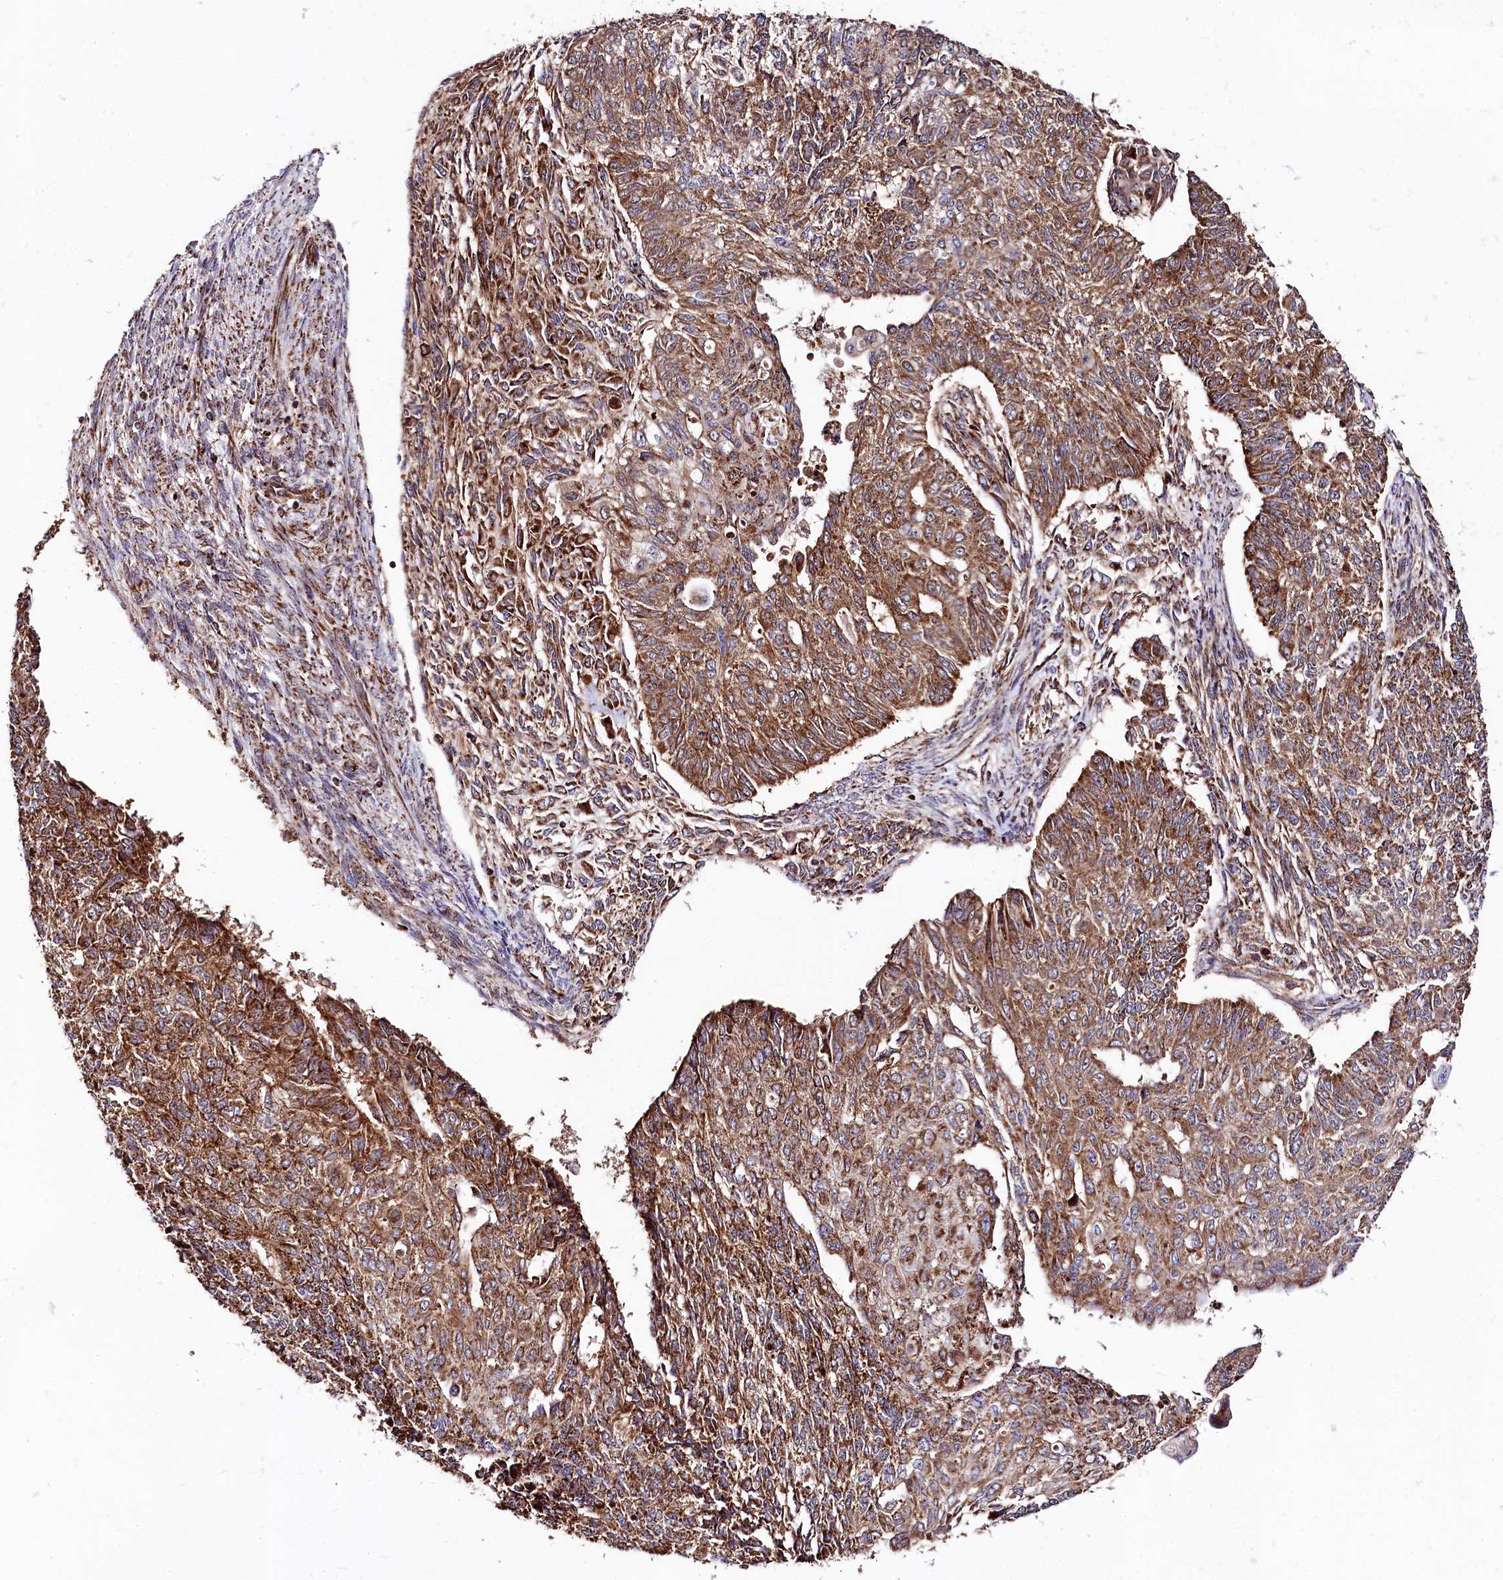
{"staining": {"intensity": "strong", "quantity": ">75%", "location": "cytoplasmic/membranous"}, "tissue": "endometrial cancer", "cell_type": "Tumor cells", "image_type": "cancer", "snomed": [{"axis": "morphology", "description": "Adenocarcinoma, NOS"}, {"axis": "topography", "description": "Endometrium"}], "caption": "High-magnification brightfield microscopy of endometrial cancer stained with DAB (3,3'-diaminobenzidine) (brown) and counterstained with hematoxylin (blue). tumor cells exhibit strong cytoplasmic/membranous expression is seen in about>75% of cells.", "gene": "CLYBL", "patient": {"sex": "female", "age": 32}}